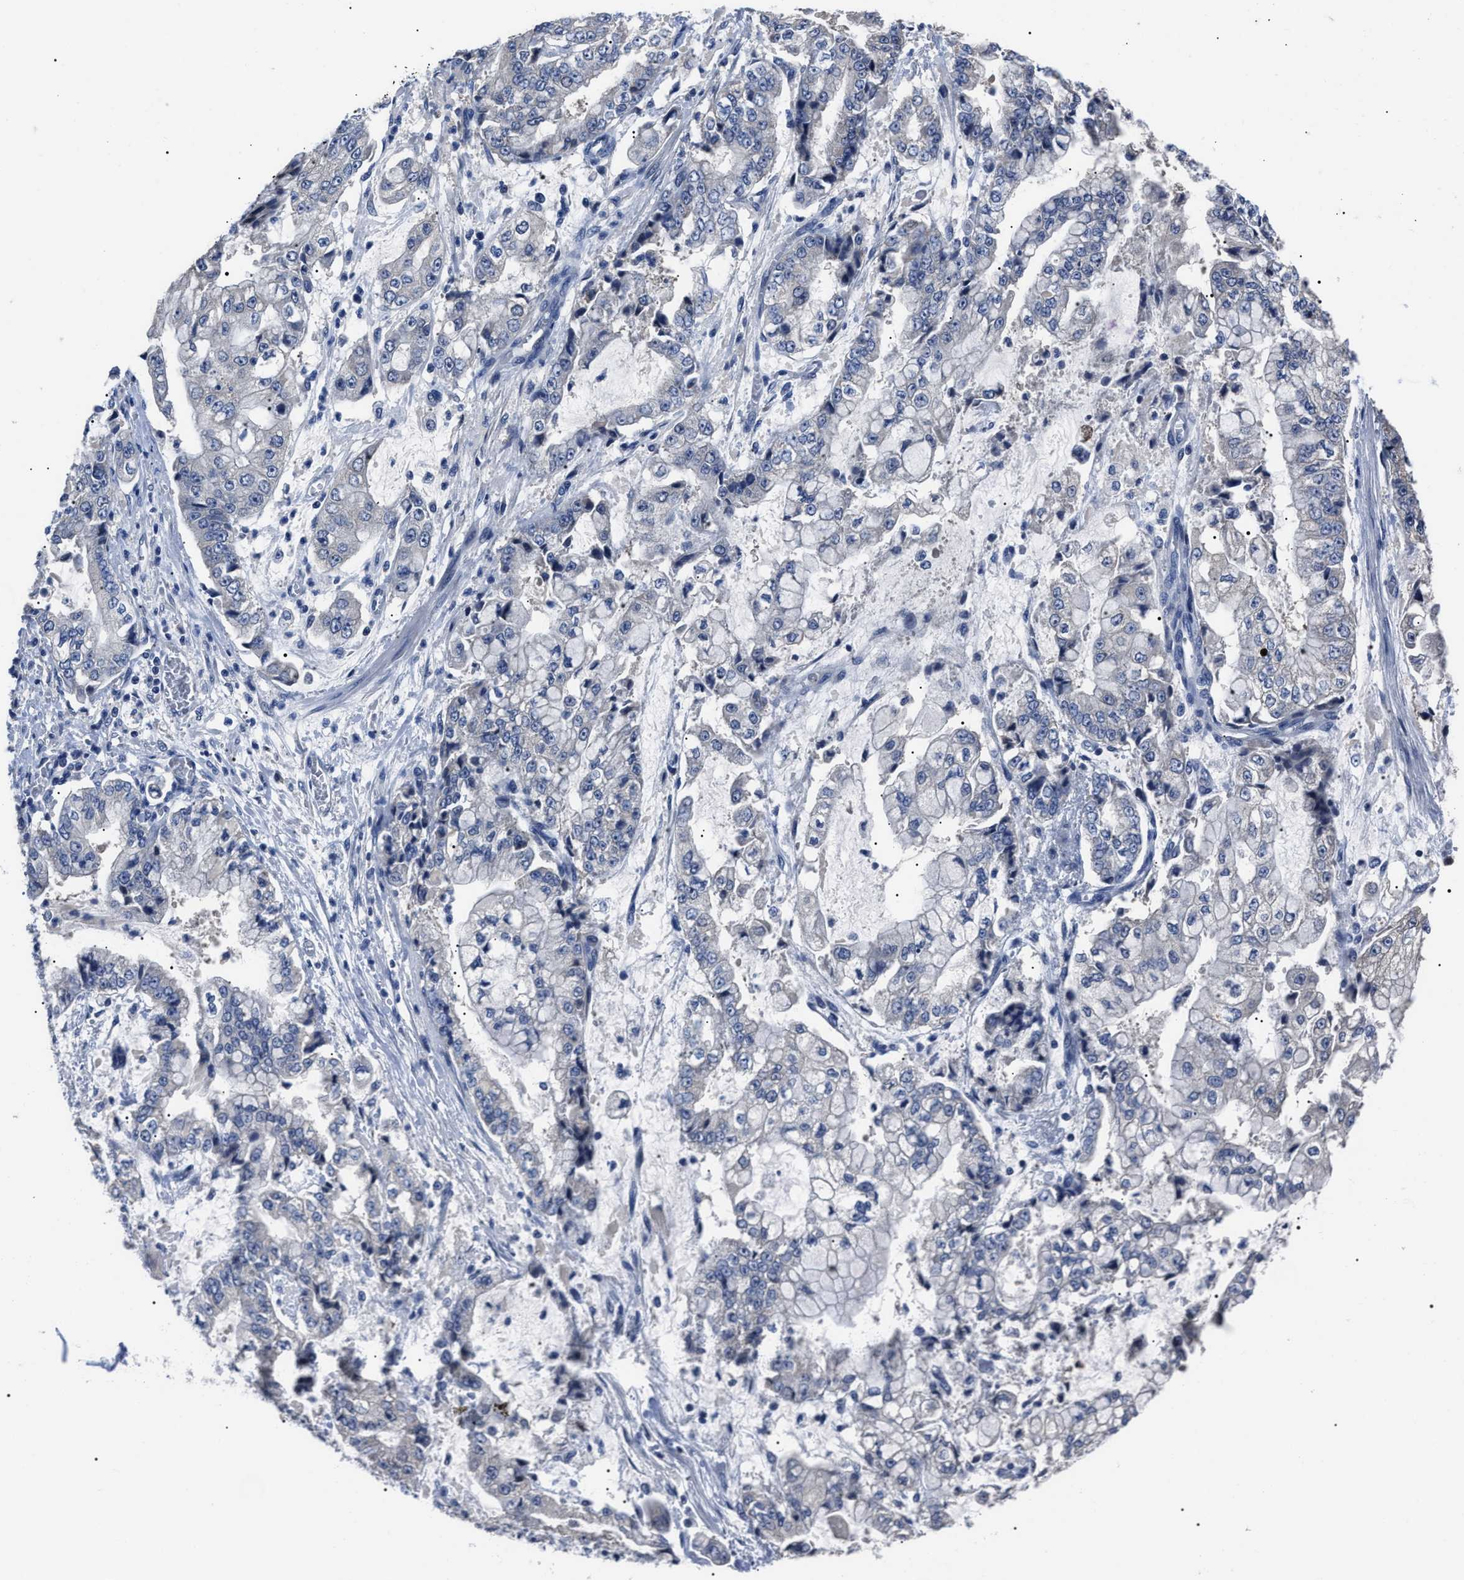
{"staining": {"intensity": "negative", "quantity": "none", "location": "none"}, "tissue": "stomach cancer", "cell_type": "Tumor cells", "image_type": "cancer", "snomed": [{"axis": "morphology", "description": "Adenocarcinoma, NOS"}, {"axis": "topography", "description": "Stomach"}], "caption": "High magnification brightfield microscopy of stomach adenocarcinoma stained with DAB (3,3'-diaminobenzidine) (brown) and counterstained with hematoxylin (blue): tumor cells show no significant expression.", "gene": "LRWD1", "patient": {"sex": "male", "age": 76}}